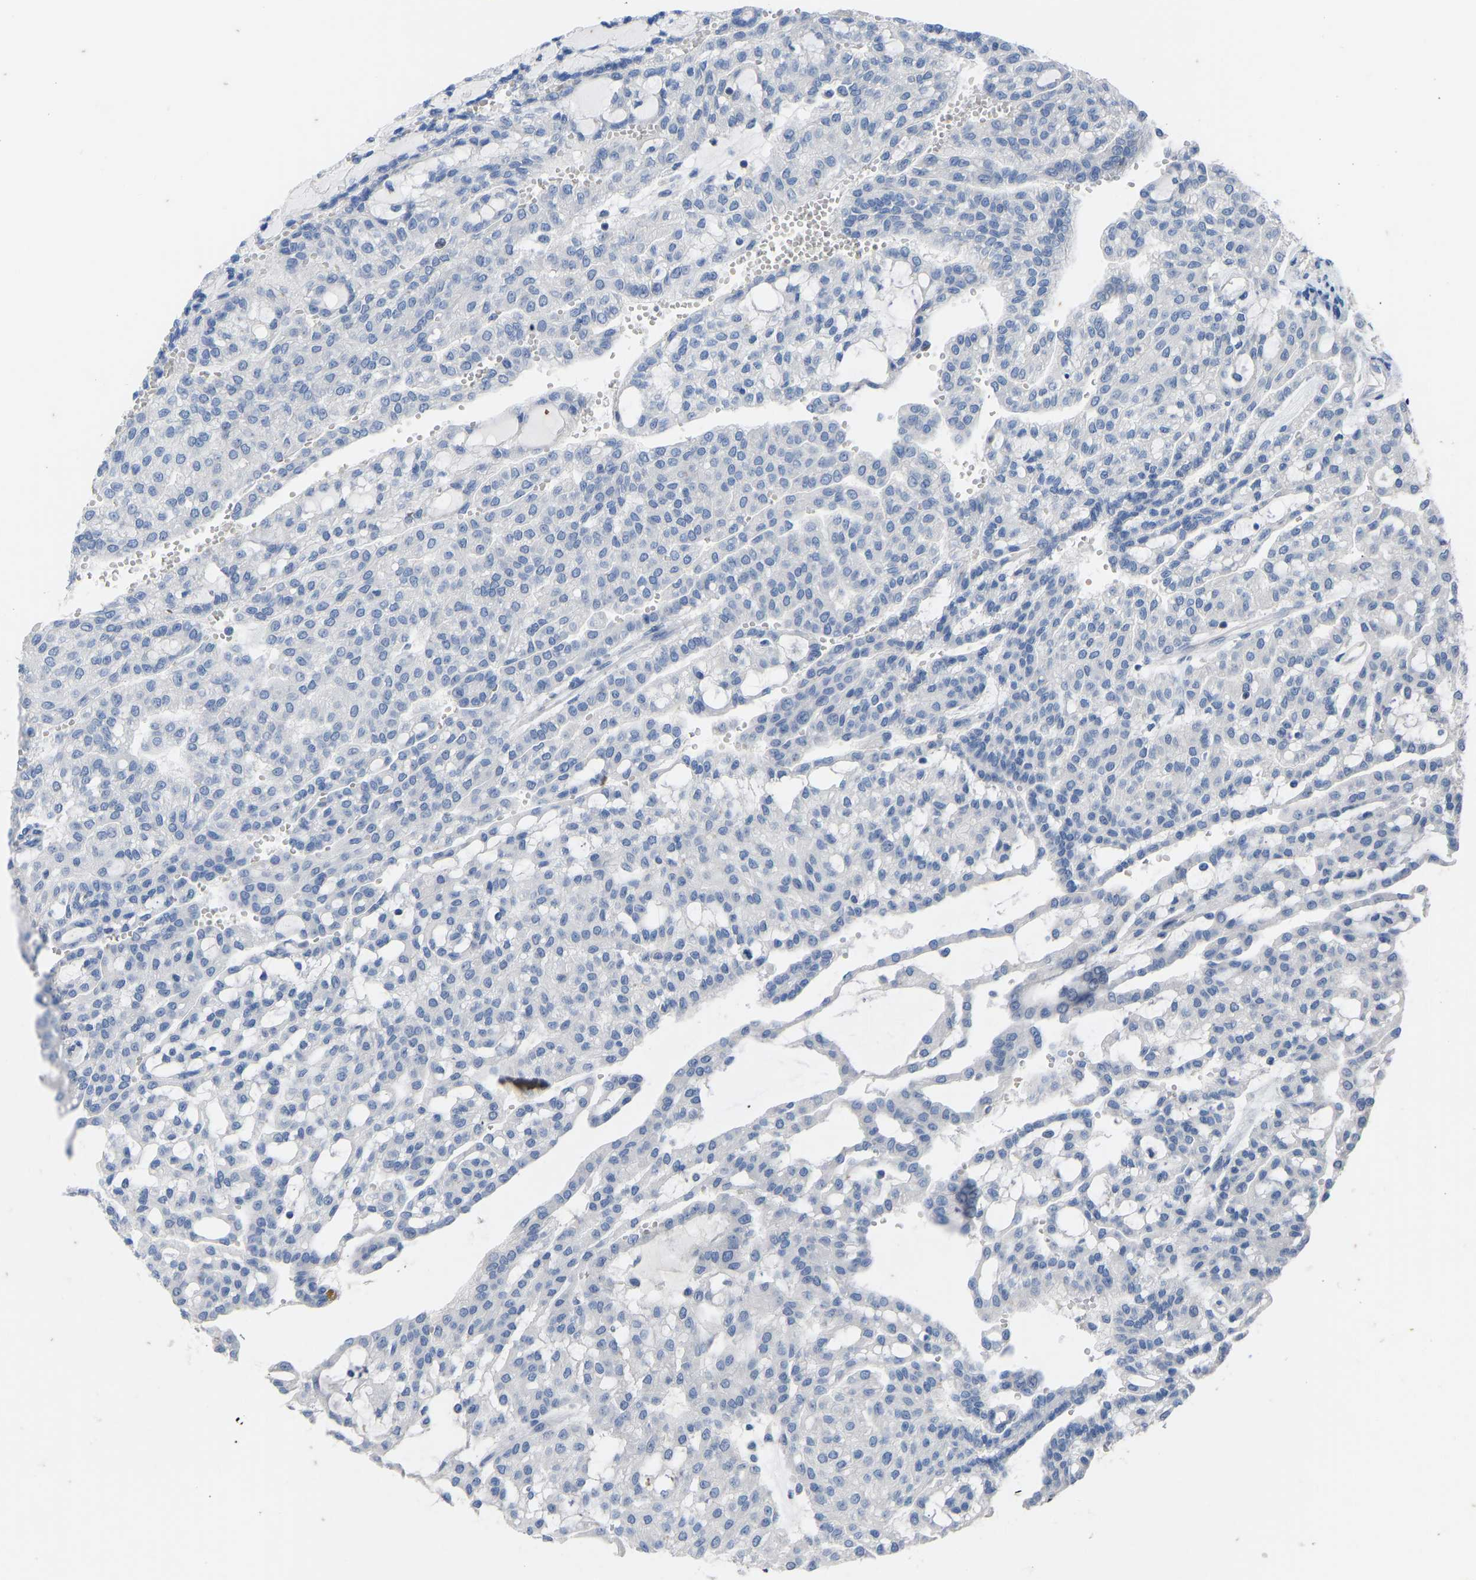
{"staining": {"intensity": "negative", "quantity": "none", "location": "none"}, "tissue": "renal cancer", "cell_type": "Tumor cells", "image_type": "cancer", "snomed": [{"axis": "morphology", "description": "Adenocarcinoma, NOS"}, {"axis": "topography", "description": "Kidney"}], "caption": "The photomicrograph shows no significant positivity in tumor cells of renal cancer.", "gene": "OLIG2", "patient": {"sex": "male", "age": 63}}